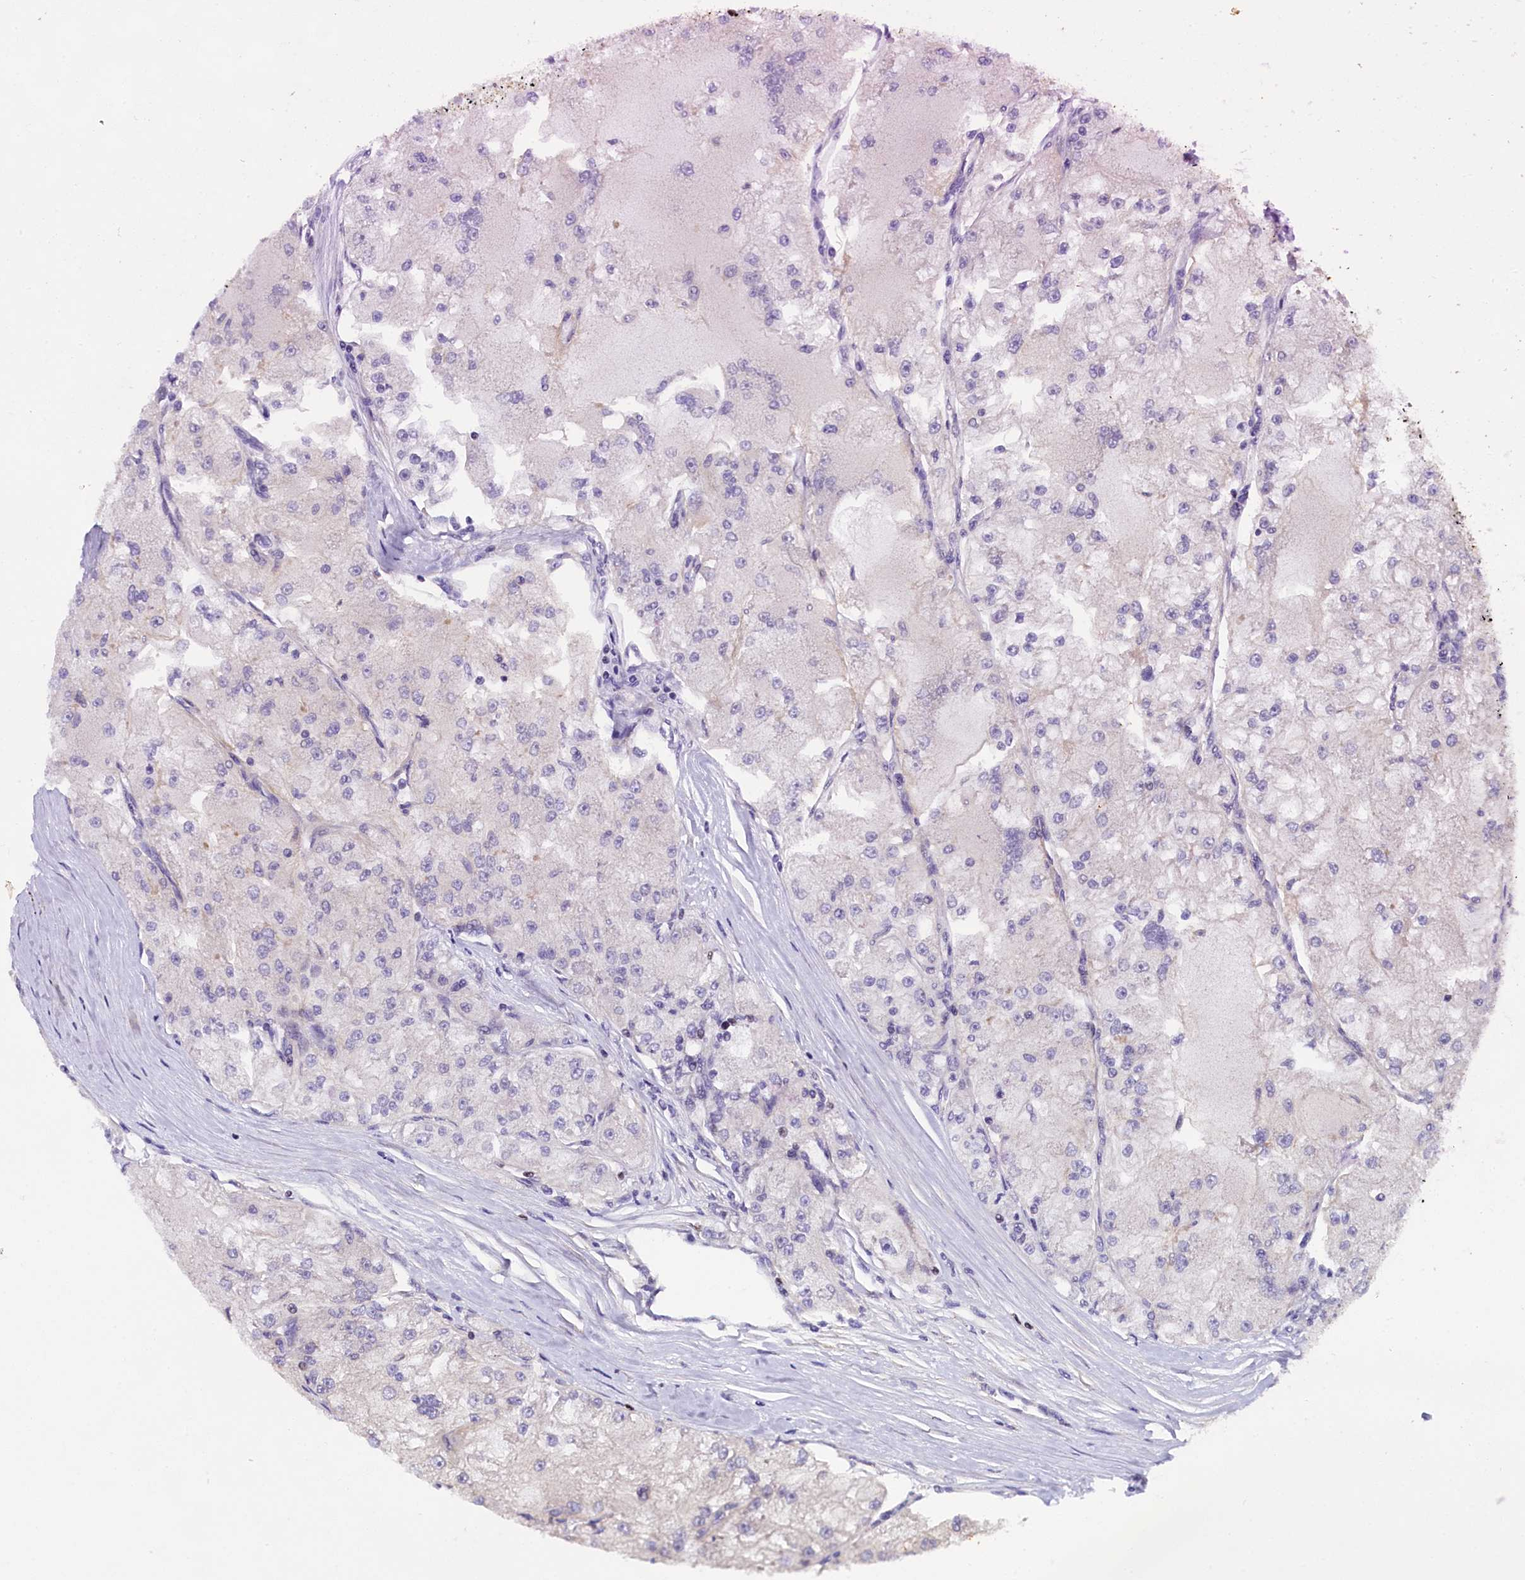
{"staining": {"intensity": "negative", "quantity": "none", "location": "none"}, "tissue": "renal cancer", "cell_type": "Tumor cells", "image_type": "cancer", "snomed": [{"axis": "morphology", "description": "Adenocarcinoma, NOS"}, {"axis": "topography", "description": "Kidney"}], "caption": "A high-resolution photomicrograph shows IHC staining of adenocarcinoma (renal), which reveals no significant positivity in tumor cells.", "gene": "SP4", "patient": {"sex": "female", "age": 72}}